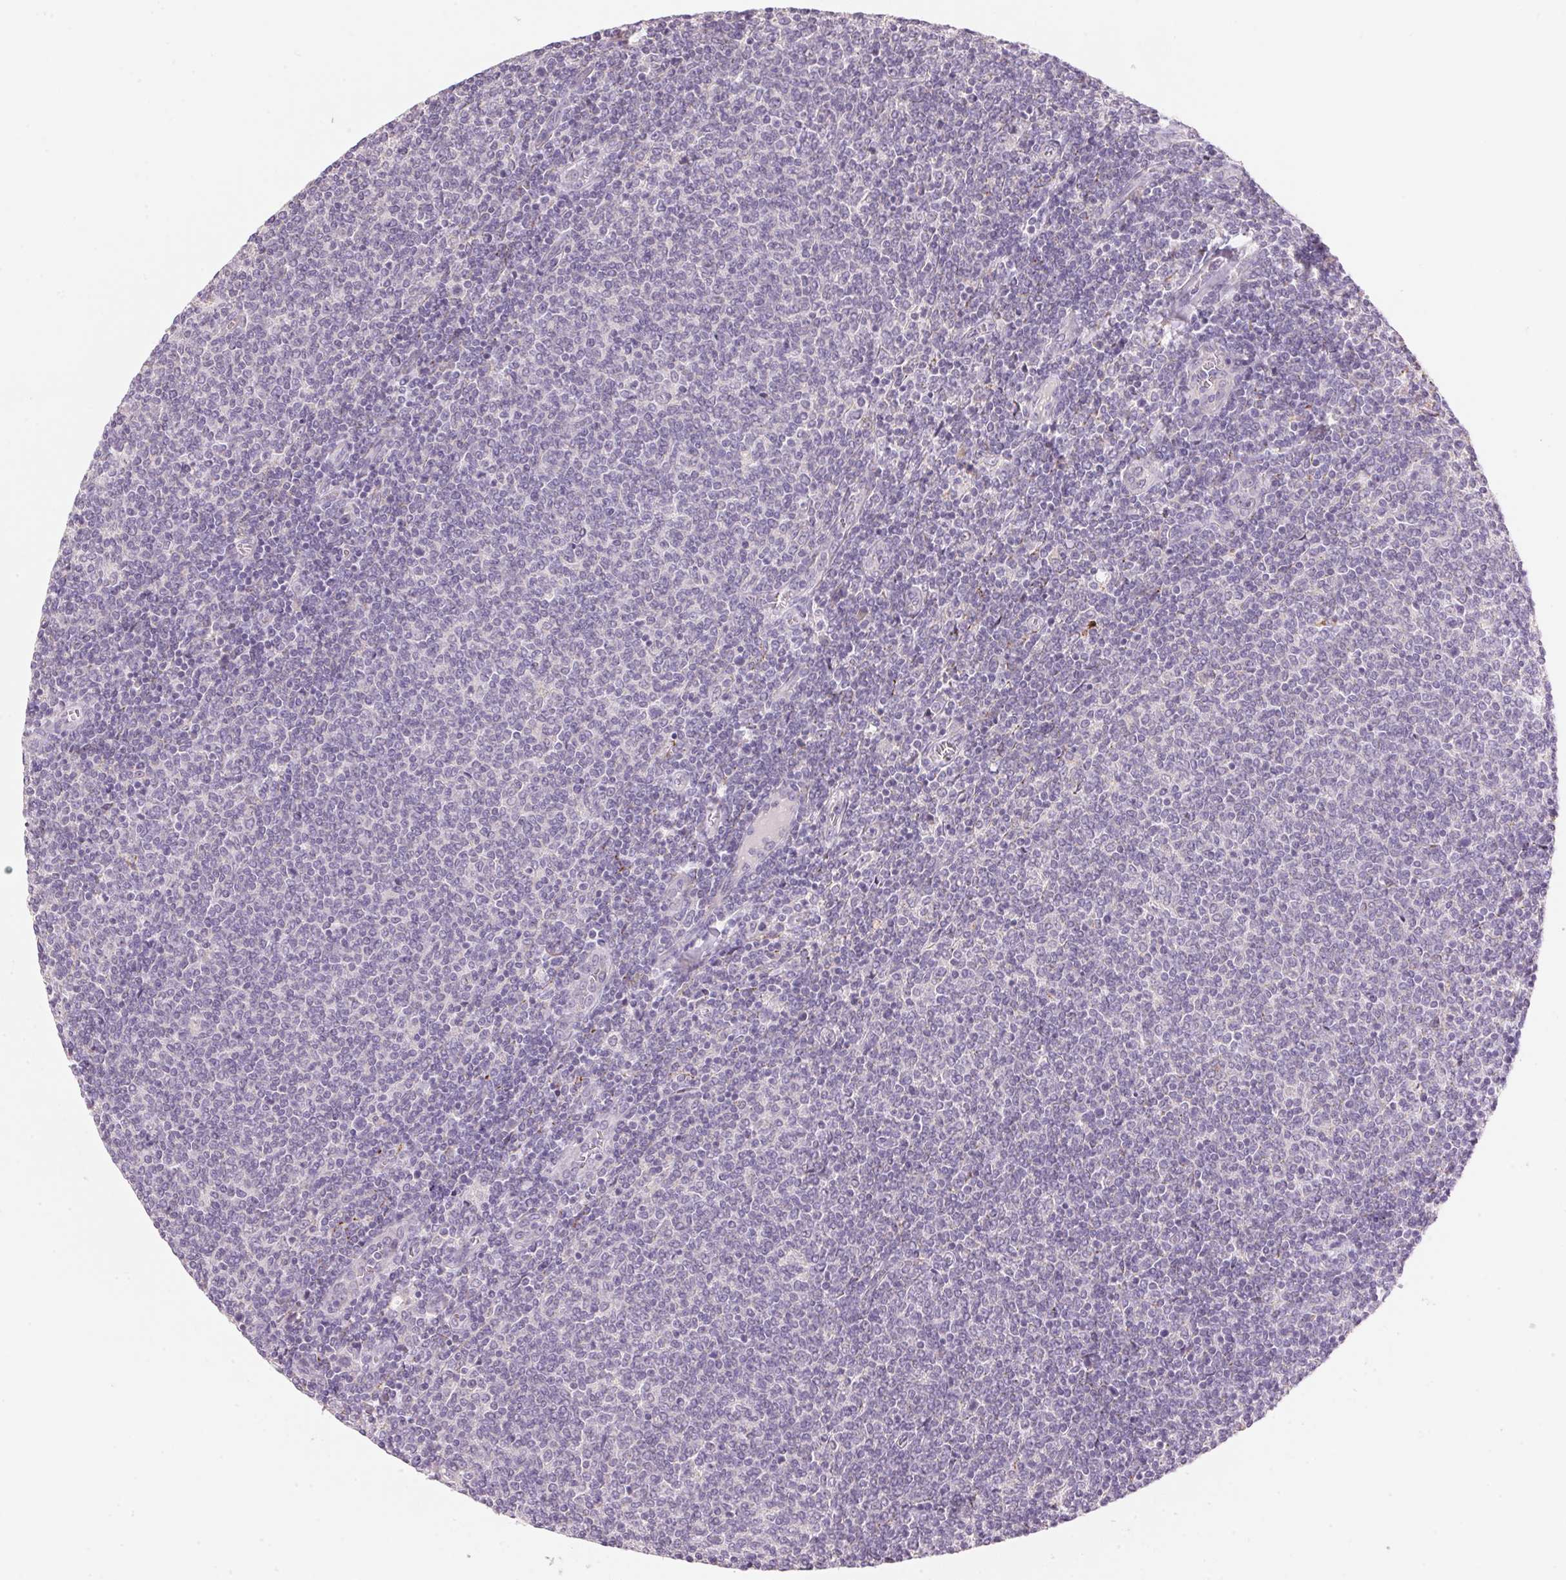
{"staining": {"intensity": "negative", "quantity": "none", "location": "none"}, "tissue": "lymphoma", "cell_type": "Tumor cells", "image_type": "cancer", "snomed": [{"axis": "morphology", "description": "Malignant lymphoma, non-Hodgkin's type, Low grade"}, {"axis": "topography", "description": "Lymph node"}], "caption": "Immunohistochemical staining of low-grade malignant lymphoma, non-Hodgkin's type shows no significant expression in tumor cells.", "gene": "CYP11B1", "patient": {"sex": "male", "age": 52}}